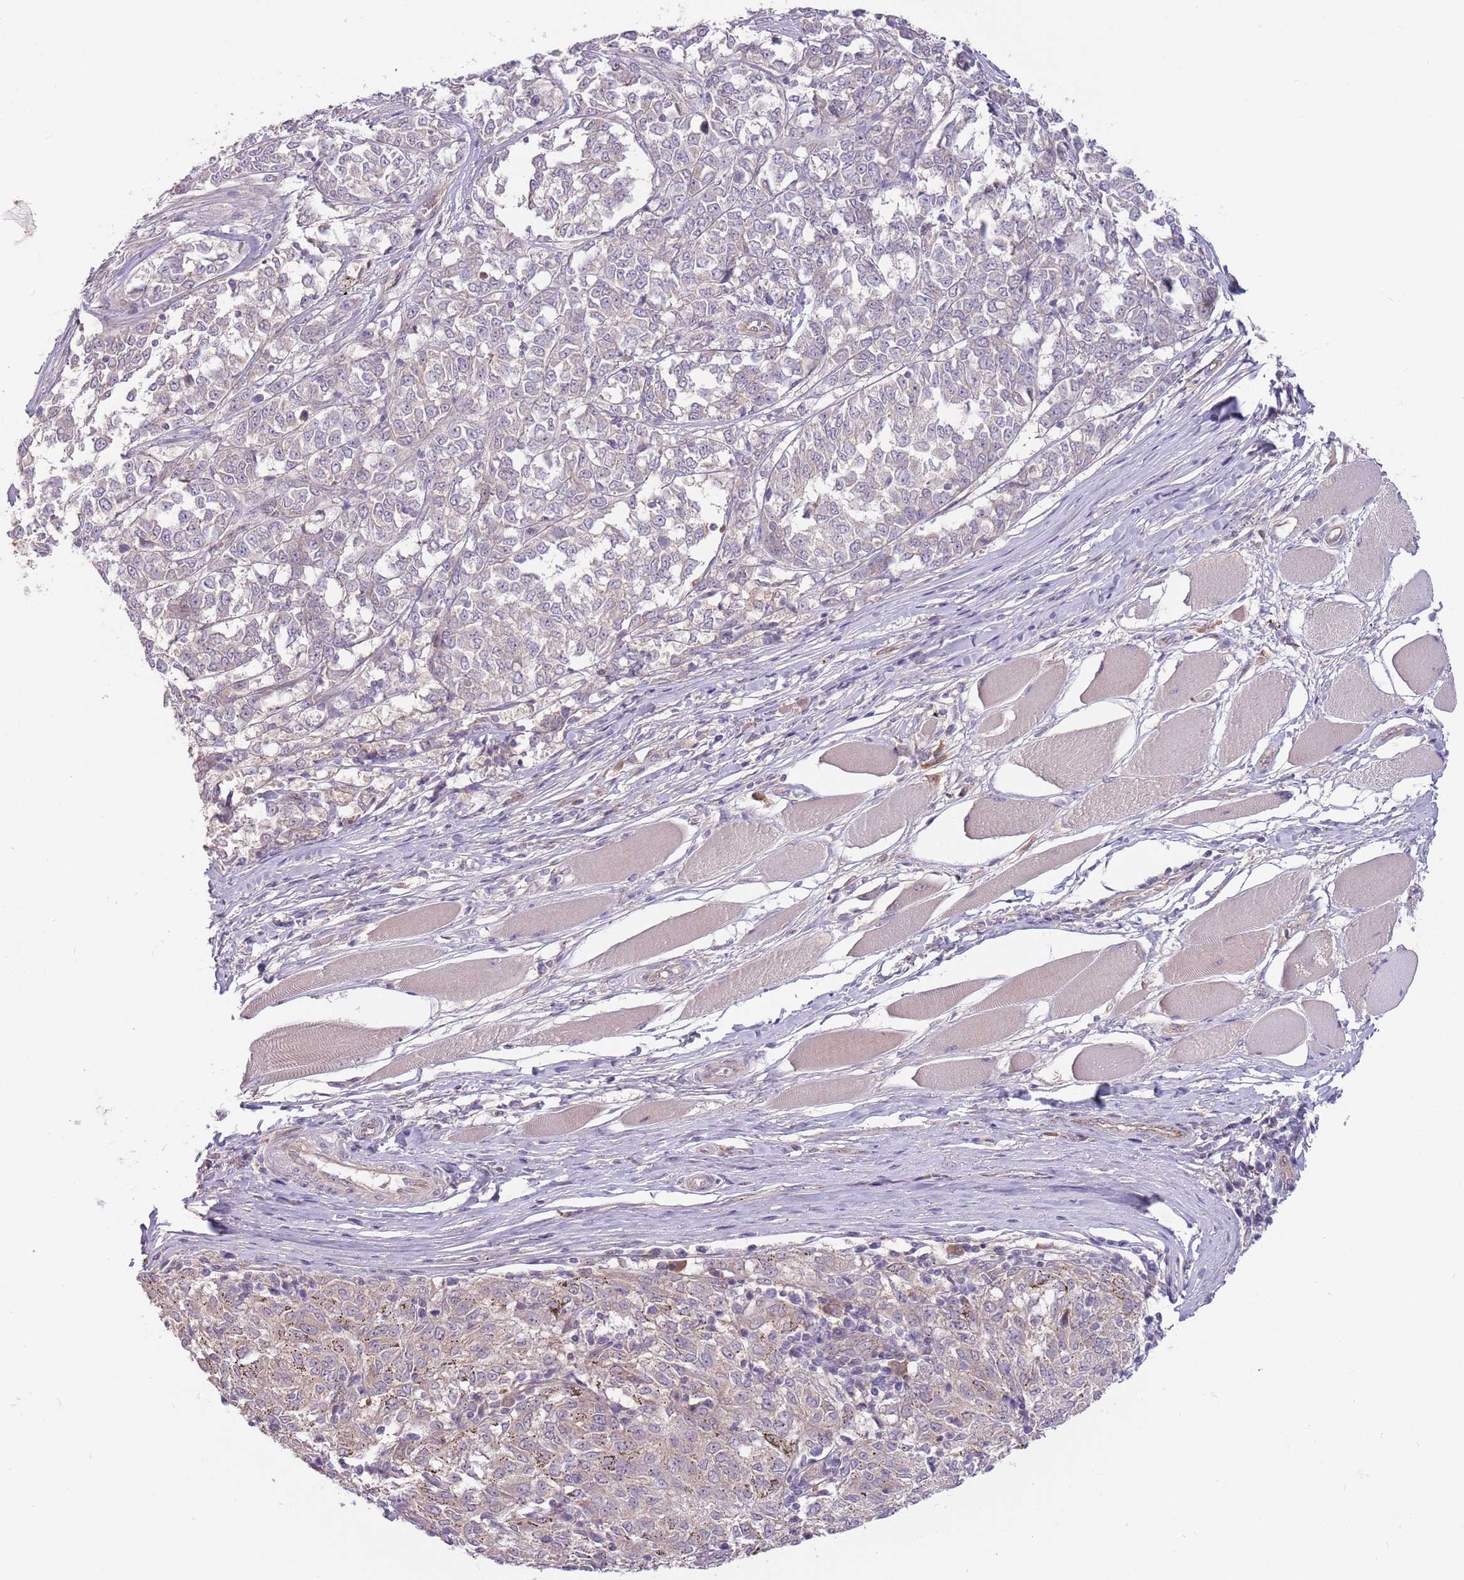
{"staining": {"intensity": "negative", "quantity": "none", "location": "none"}, "tissue": "melanoma", "cell_type": "Tumor cells", "image_type": "cancer", "snomed": [{"axis": "morphology", "description": "Malignant melanoma, NOS"}, {"axis": "topography", "description": "Skin"}], "caption": "Micrograph shows no protein staining in tumor cells of melanoma tissue.", "gene": "SAV1", "patient": {"sex": "female", "age": 72}}